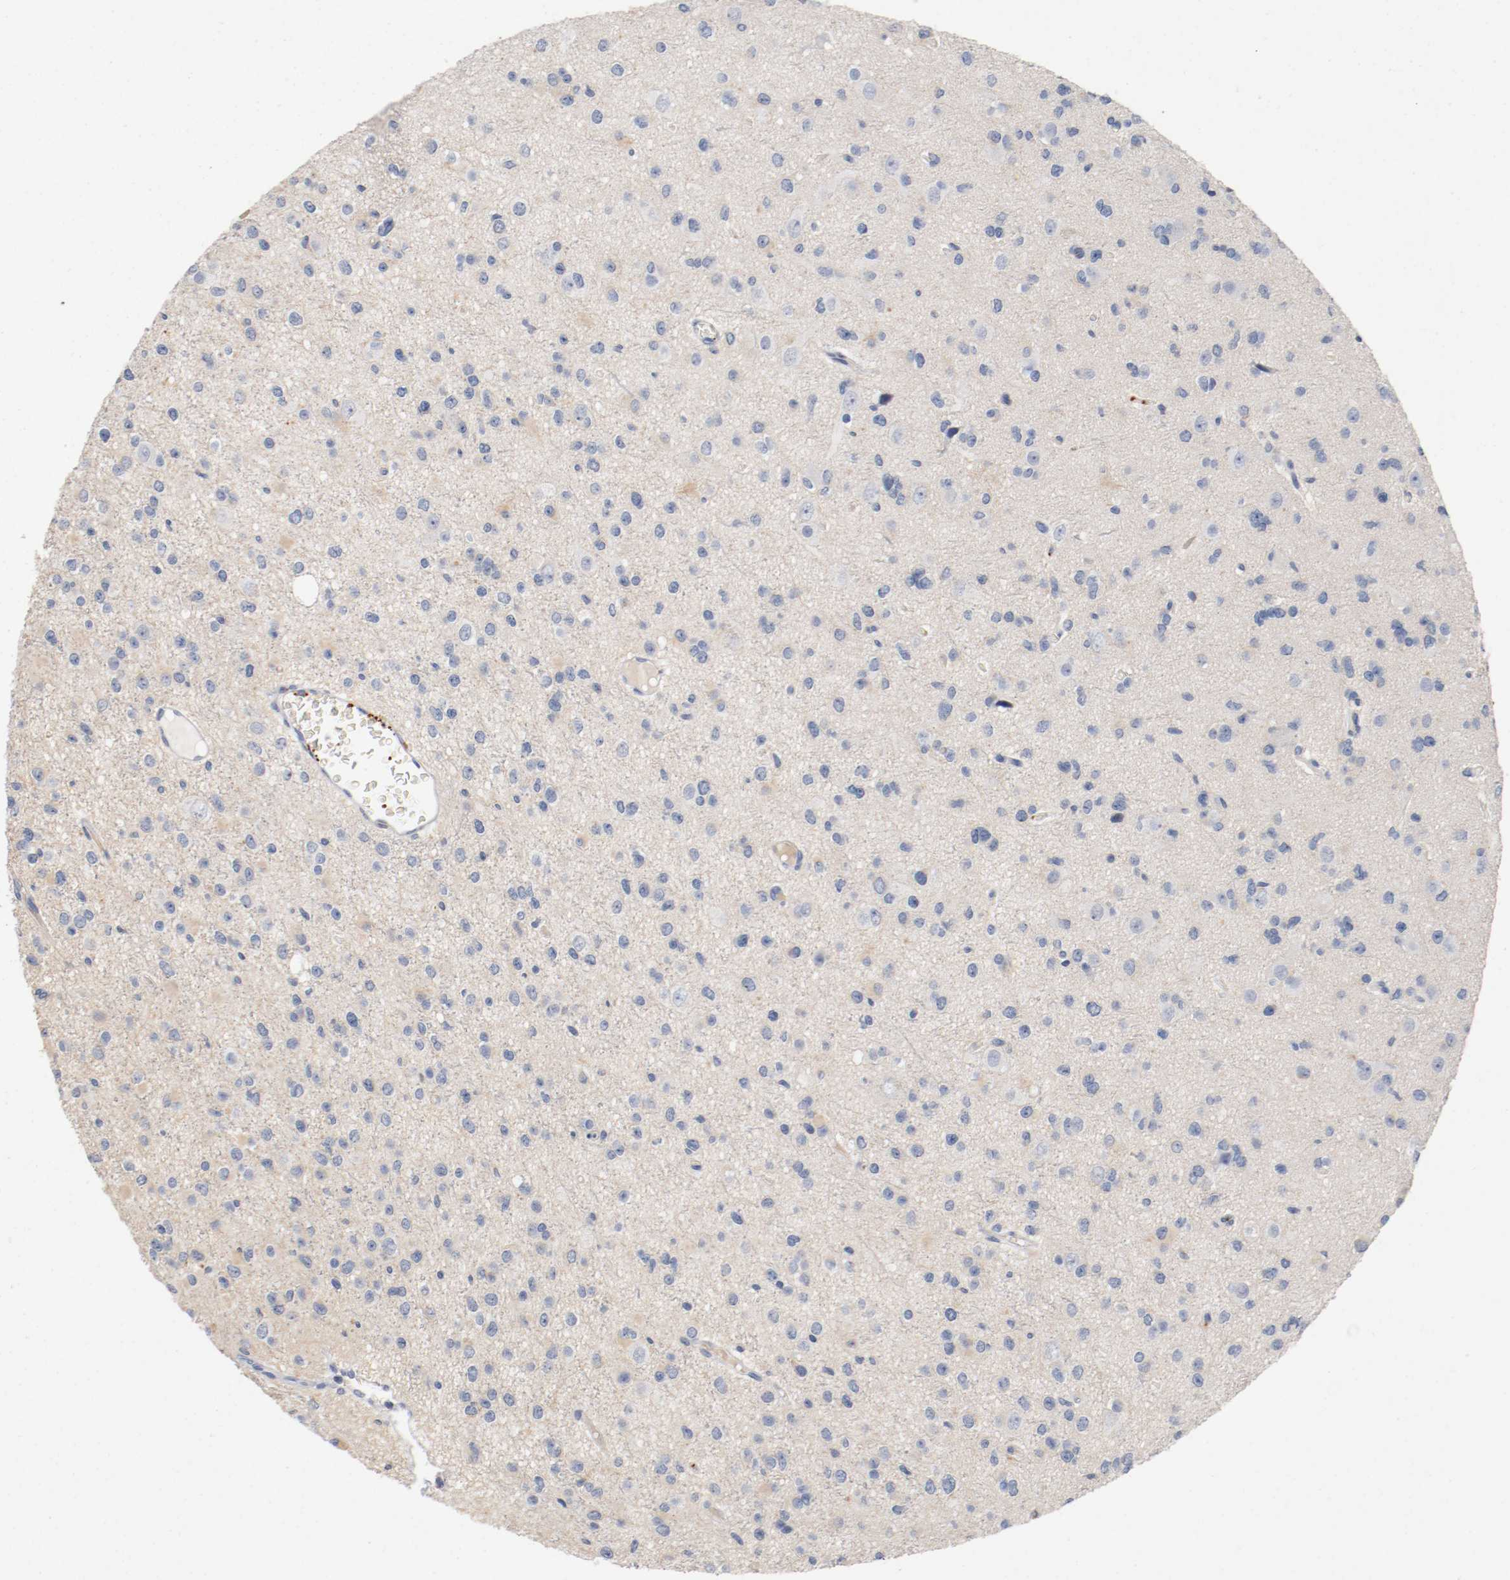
{"staining": {"intensity": "negative", "quantity": "none", "location": "none"}, "tissue": "glioma", "cell_type": "Tumor cells", "image_type": "cancer", "snomed": [{"axis": "morphology", "description": "Glioma, malignant, Low grade"}, {"axis": "topography", "description": "Brain"}], "caption": "Photomicrograph shows no protein expression in tumor cells of glioma tissue.", "gene": "PIM1", "patient": {"sex": "male", "age": 42}}